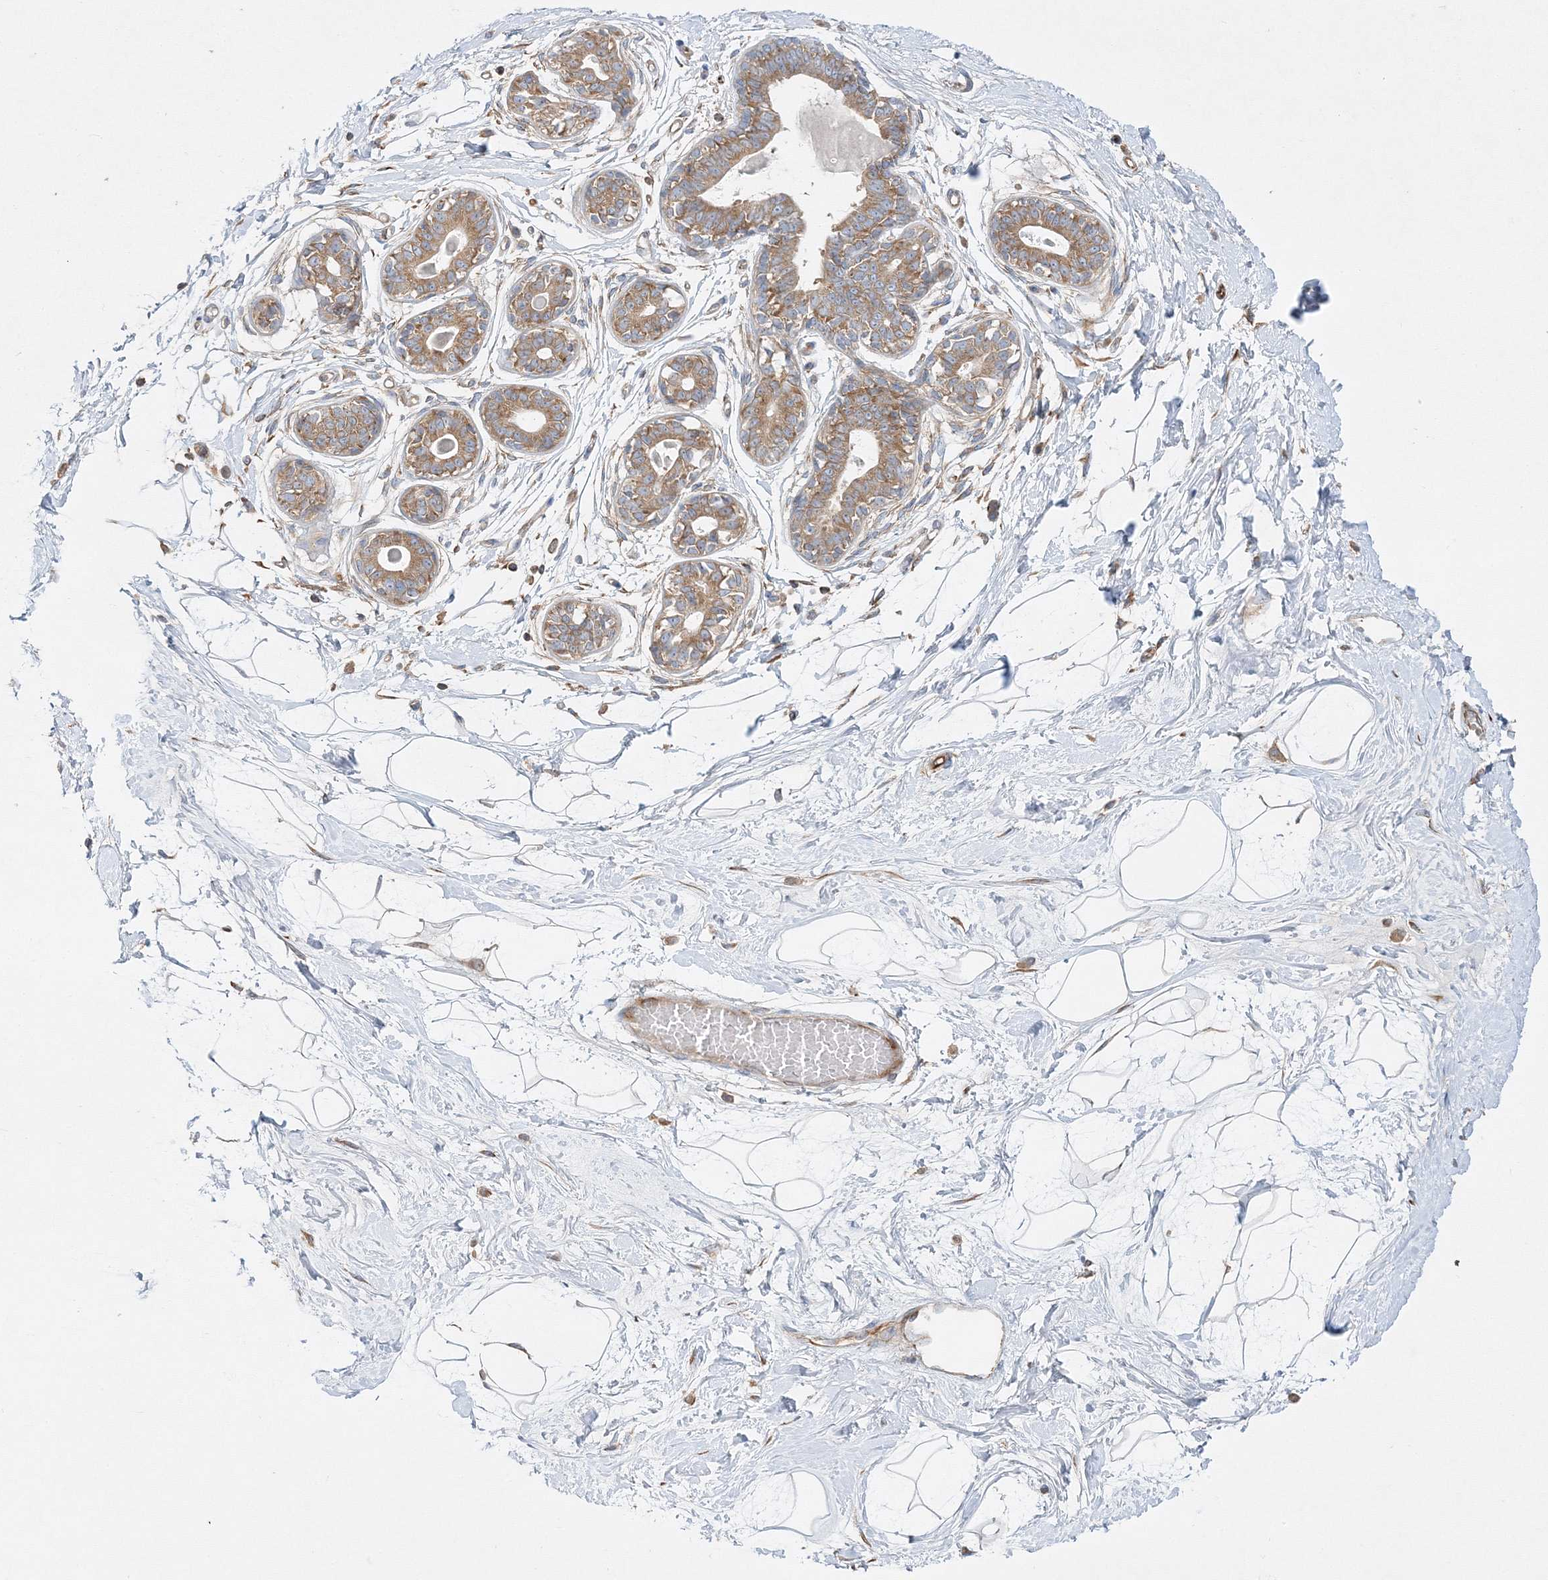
{"staining": {"intensity": "weak", "quantity": "25%-75%", "location": "cytoplasmic/membranous"}, "tissue": "breast", "cell_type": "Adipocytes", "image_type": "normal", "snomed": [{"axis": "morphology", "description": "Normal tissue, NOS"}, {"axis": "topography", "description": "Breast"}], "caption": "Human breast stained with a brown dye exhibits weak cytoplasmic/membranous positive positivity in about 25%-75% of adipocytes.", "gene": "WDR37", "patient": {"sex": "female", "age": 45}}